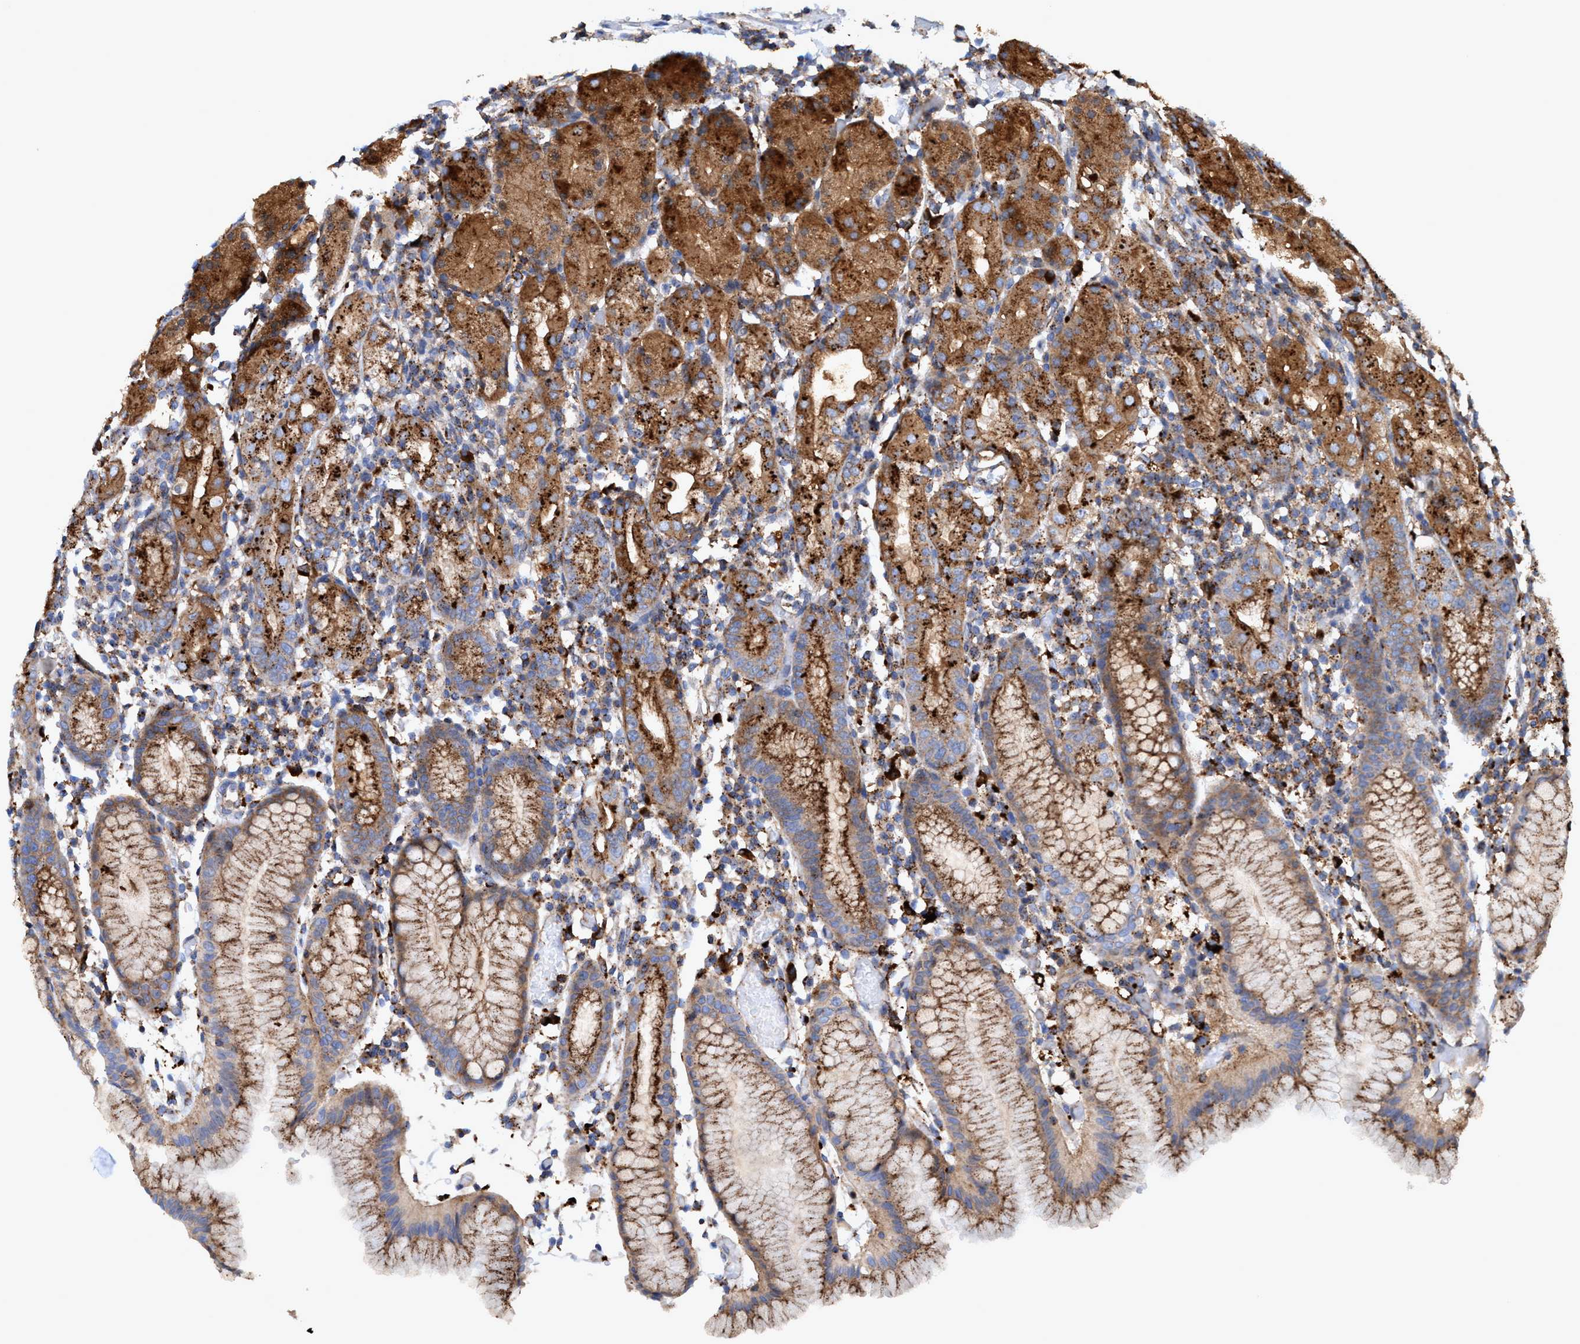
{"staining": {"intensity": "strong", "quantity": "25%-75%", "location": "cytoplasmic/membranous"}, "tissue": "stomach", "cell_type": "Glandular cells", "image_type": "normal", "snomed": [{"axis": "morphology", "description": "Normal tissue, NOS"}, {"axis": "topography", "description": "Stomach"}, {"axis": "topography", "description": "Stomach, lower"}], "caption": "Glandular cells show high levels of strong cytoplasmic/membranous positivity in about 25%-75% of cells in normal human stomach.", "gene": "TRIM65", "patient": {"sex": "female", "age": 75}}